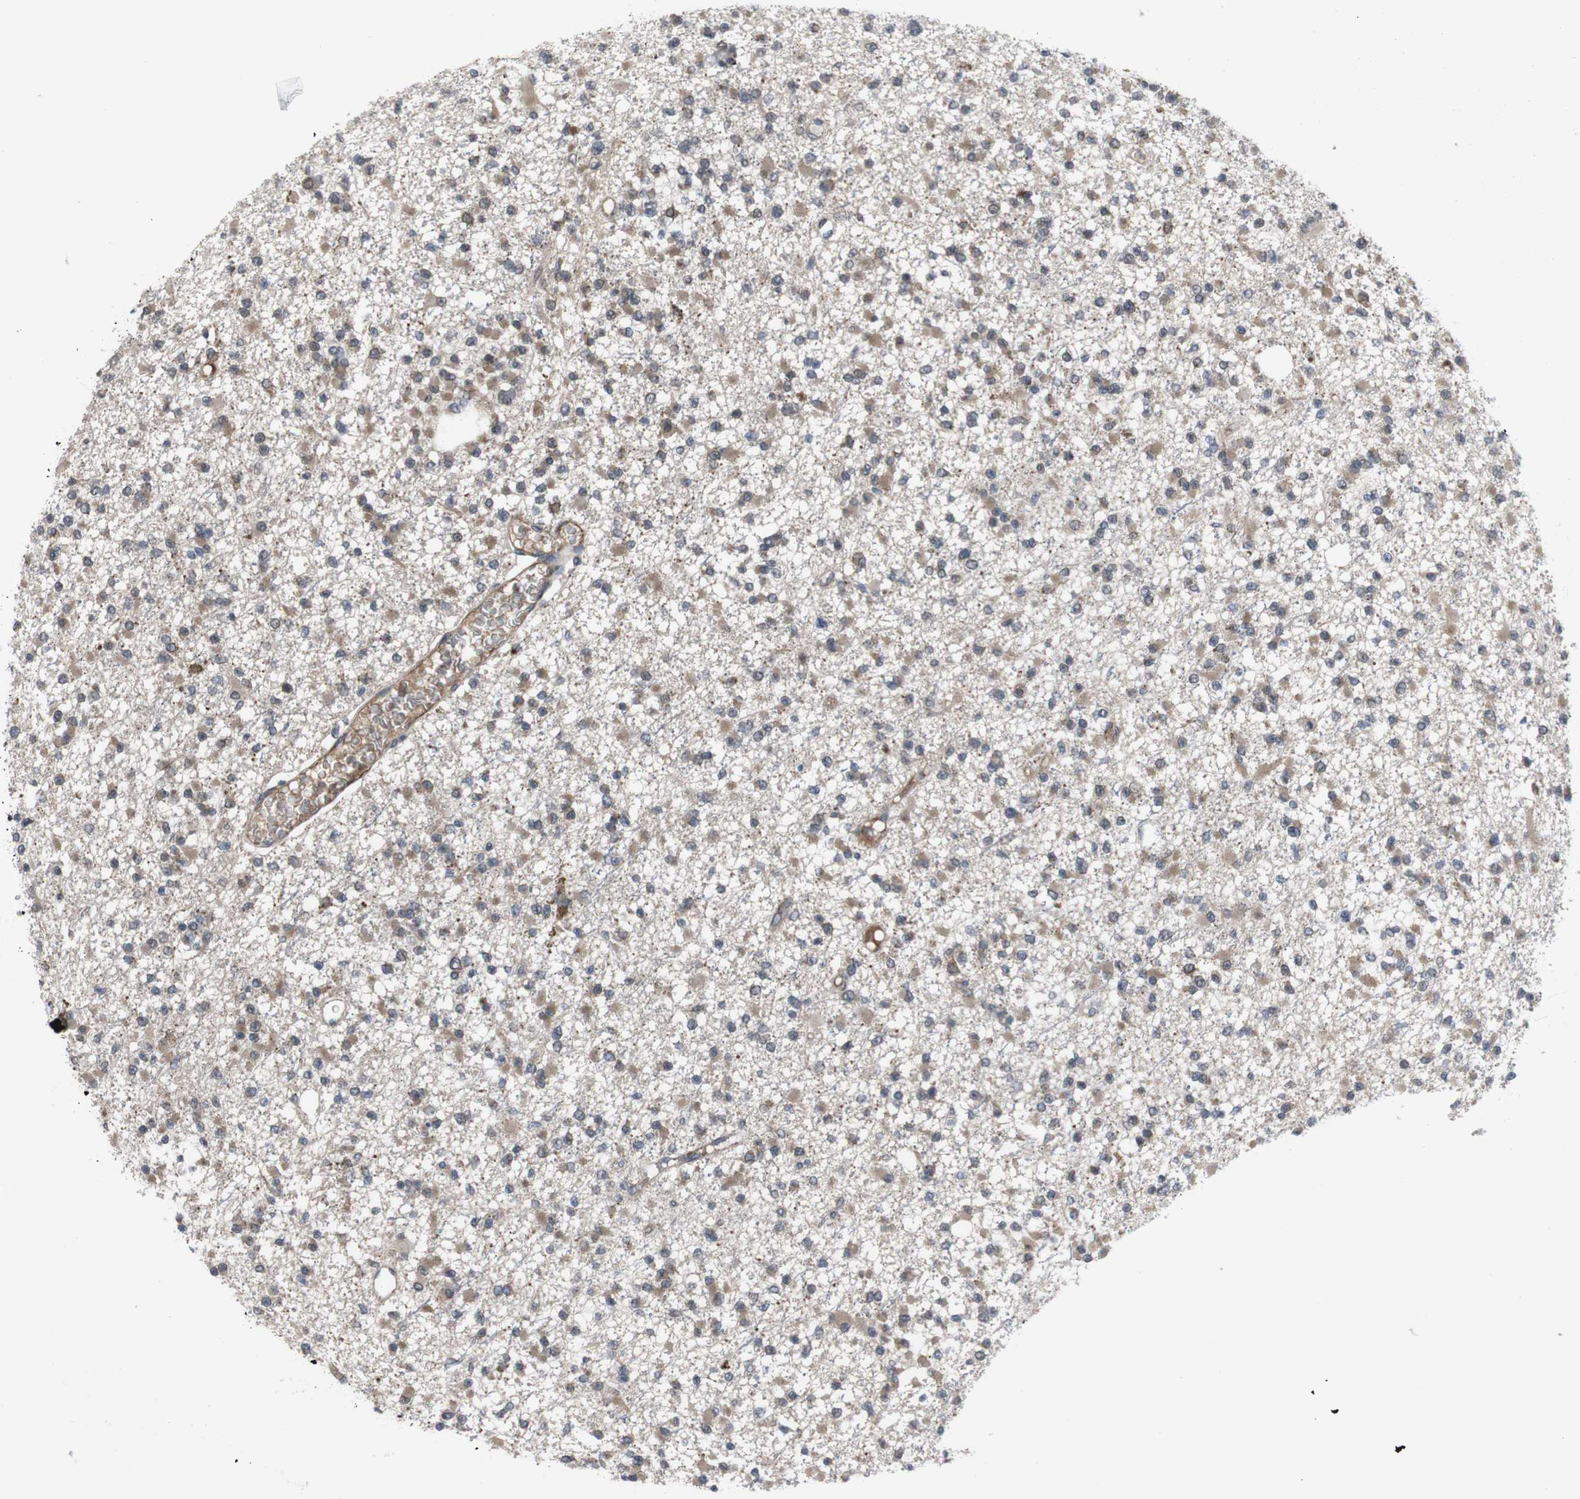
{"staining": {"intensity": "weak", "quantity": ">75%", "location": "cytoplasmic/membranous"}, "tissue": "glioma", "cell_type": "Tumor cells", "image_type": "cancer", "snomed": [{"axis": "morphology", "description": "Glioma, malignant, Low grade"}, {"axis": "topography", "description": "Brain"}], "caption": "DAB (3,3'-diaminobenzidine) immunohistochemical staining of human malignant glioma (low-grade) displays weak cytoplasmic/membranous protein expression in about >75% of tumor cells. (DAB IHC, brown staining for protein, blue staining for nuclei).", "gene": "SS18L1", "patient": {"sex": "female", "age": 22}}